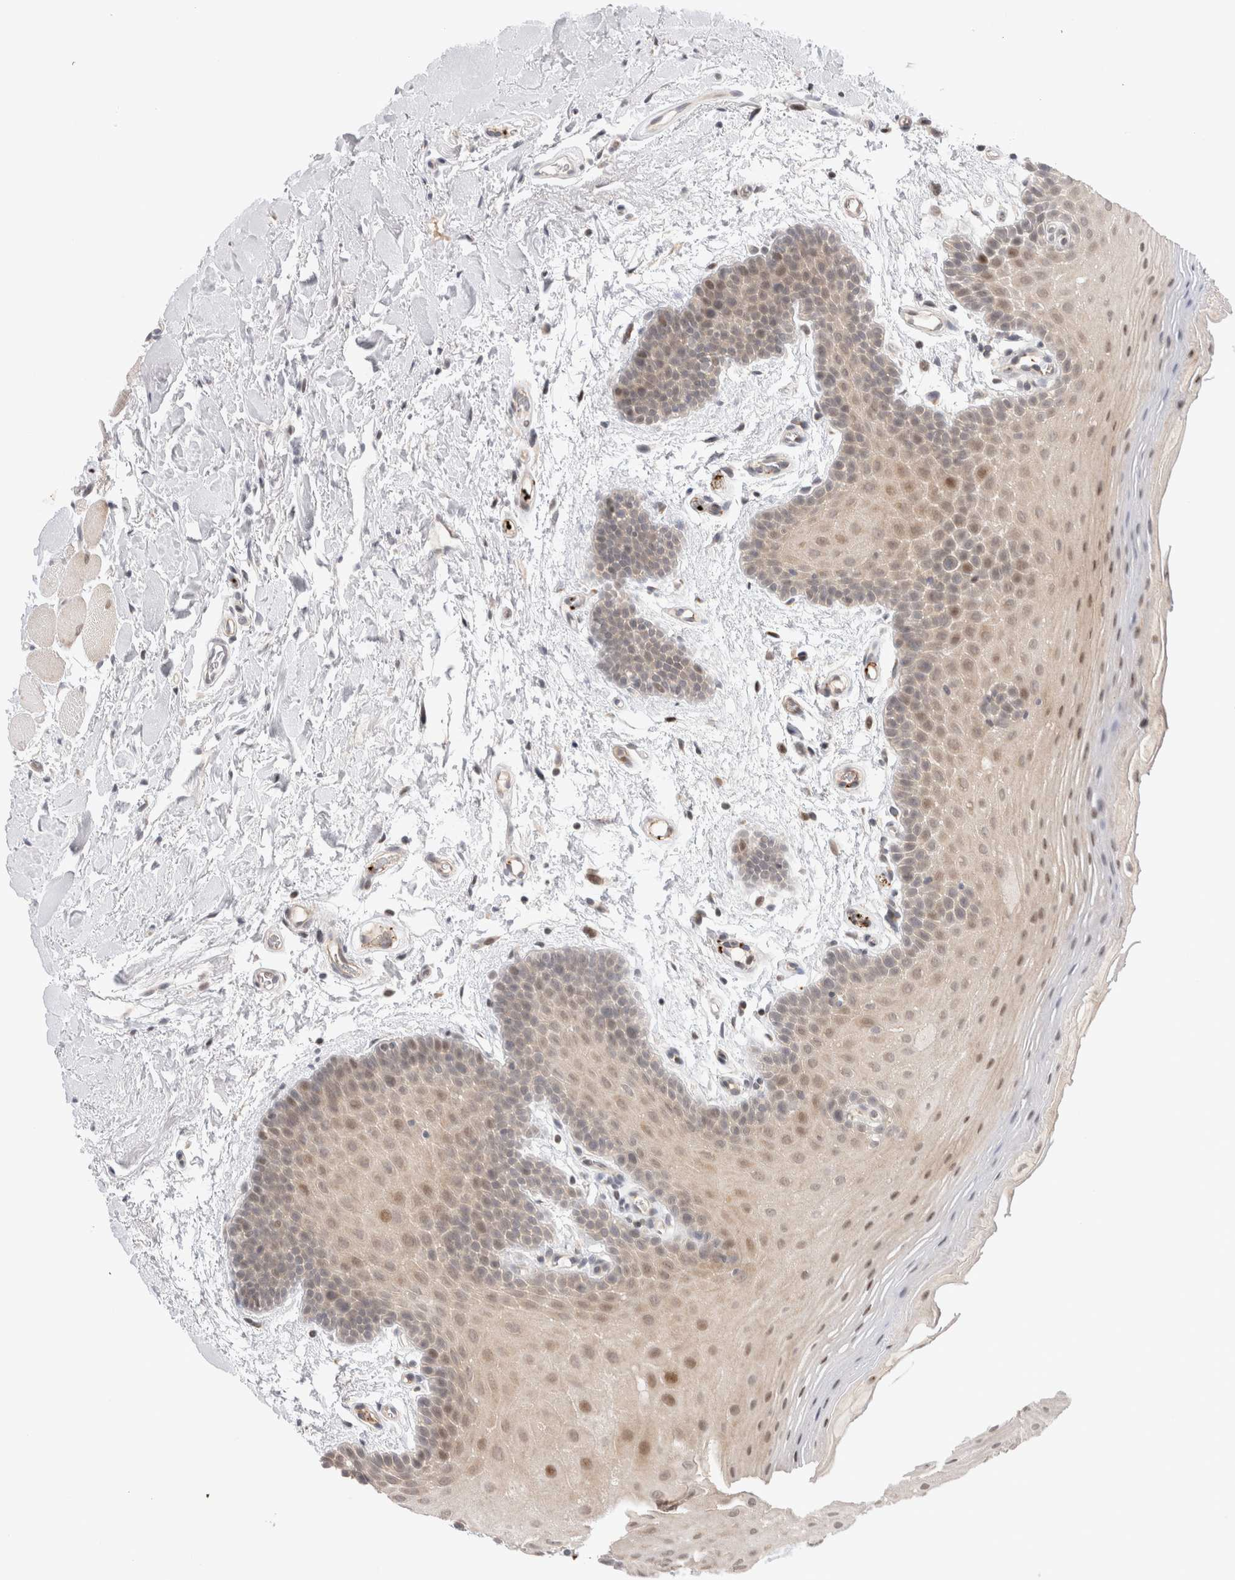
{"staining": {"intensity": "strong", "quantity": "<25%", "location": "nuclear"}, "tissue": "oral mucosa", "cell_type": "Squamous epithelial cells", "image_type": "normal", "snomed": [{"axis": "morphology", "description": "Normal tissue, NOS"}, {"axis": "topography", "description": "Oral tissue"}], "caption": "Oral mucosa stained with a brown dye exhibits strong nuclear positive positivity in approximately <25% of squamous epithelial cells.", "gene": "VPS28", "patient": {"sex": "male", "age": 62}}